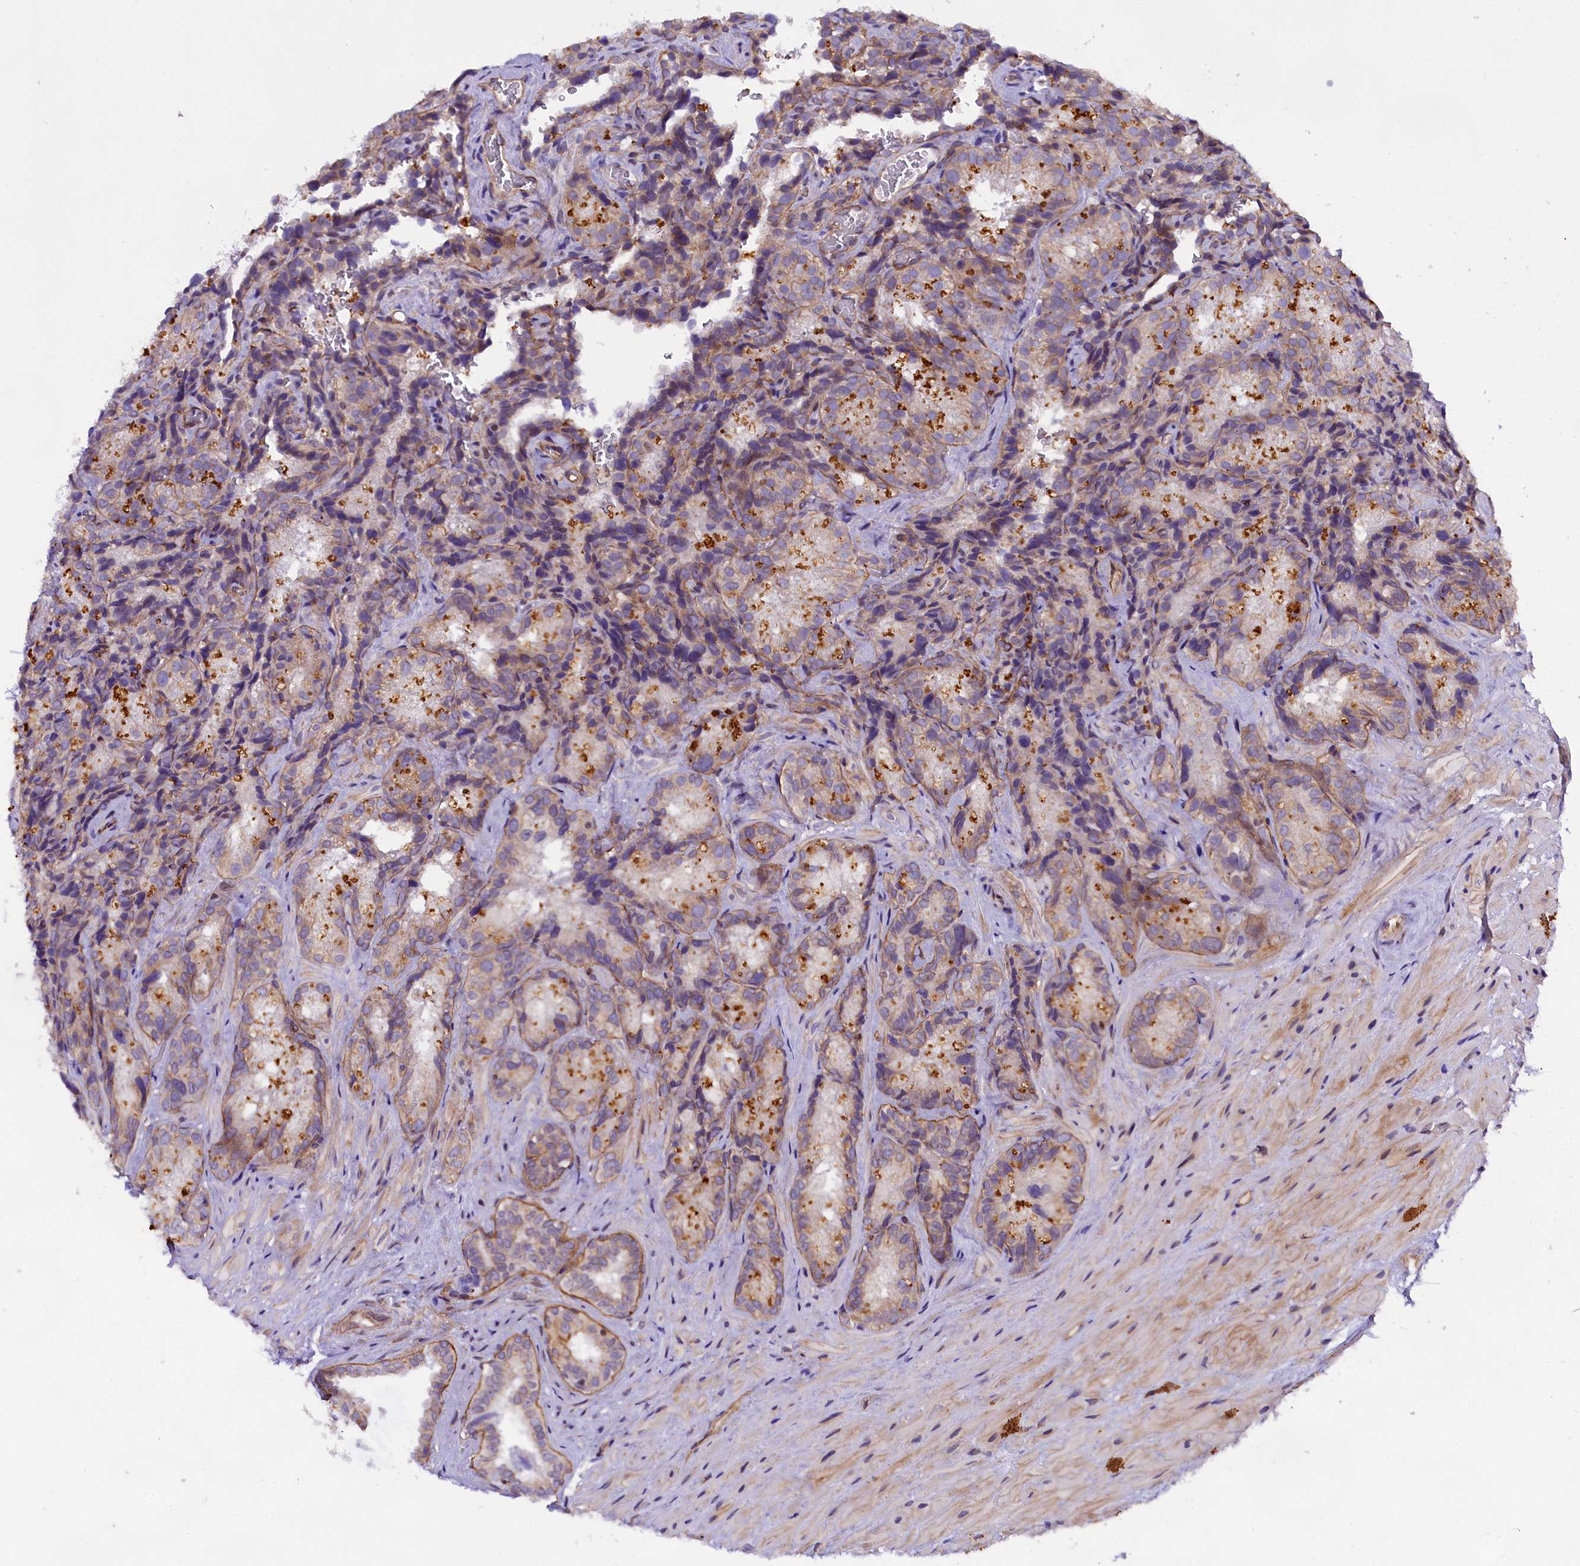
{"staining": {"intensity": "negative", "quantity": "none", "location": "none"}, "tissue": "seminal vesicle", "cell_type": "Glandular cells", "image_type": "normal", "snomed": [{"axis": "morphology", "description": "Normal tissue, NOS"}, {"axis": "topography", "description": "Seminal veicle"}], "caption": "High magnification brightfield microscopy of benign seminal vesicle stained with DAB (3,3'-diaminobenzidine) (brown) and counterstained with hematoxylin (blue): glandular cells show no significant positivity.", "gene": "SP4", "patient": {"sex": "male", "age": 58}}